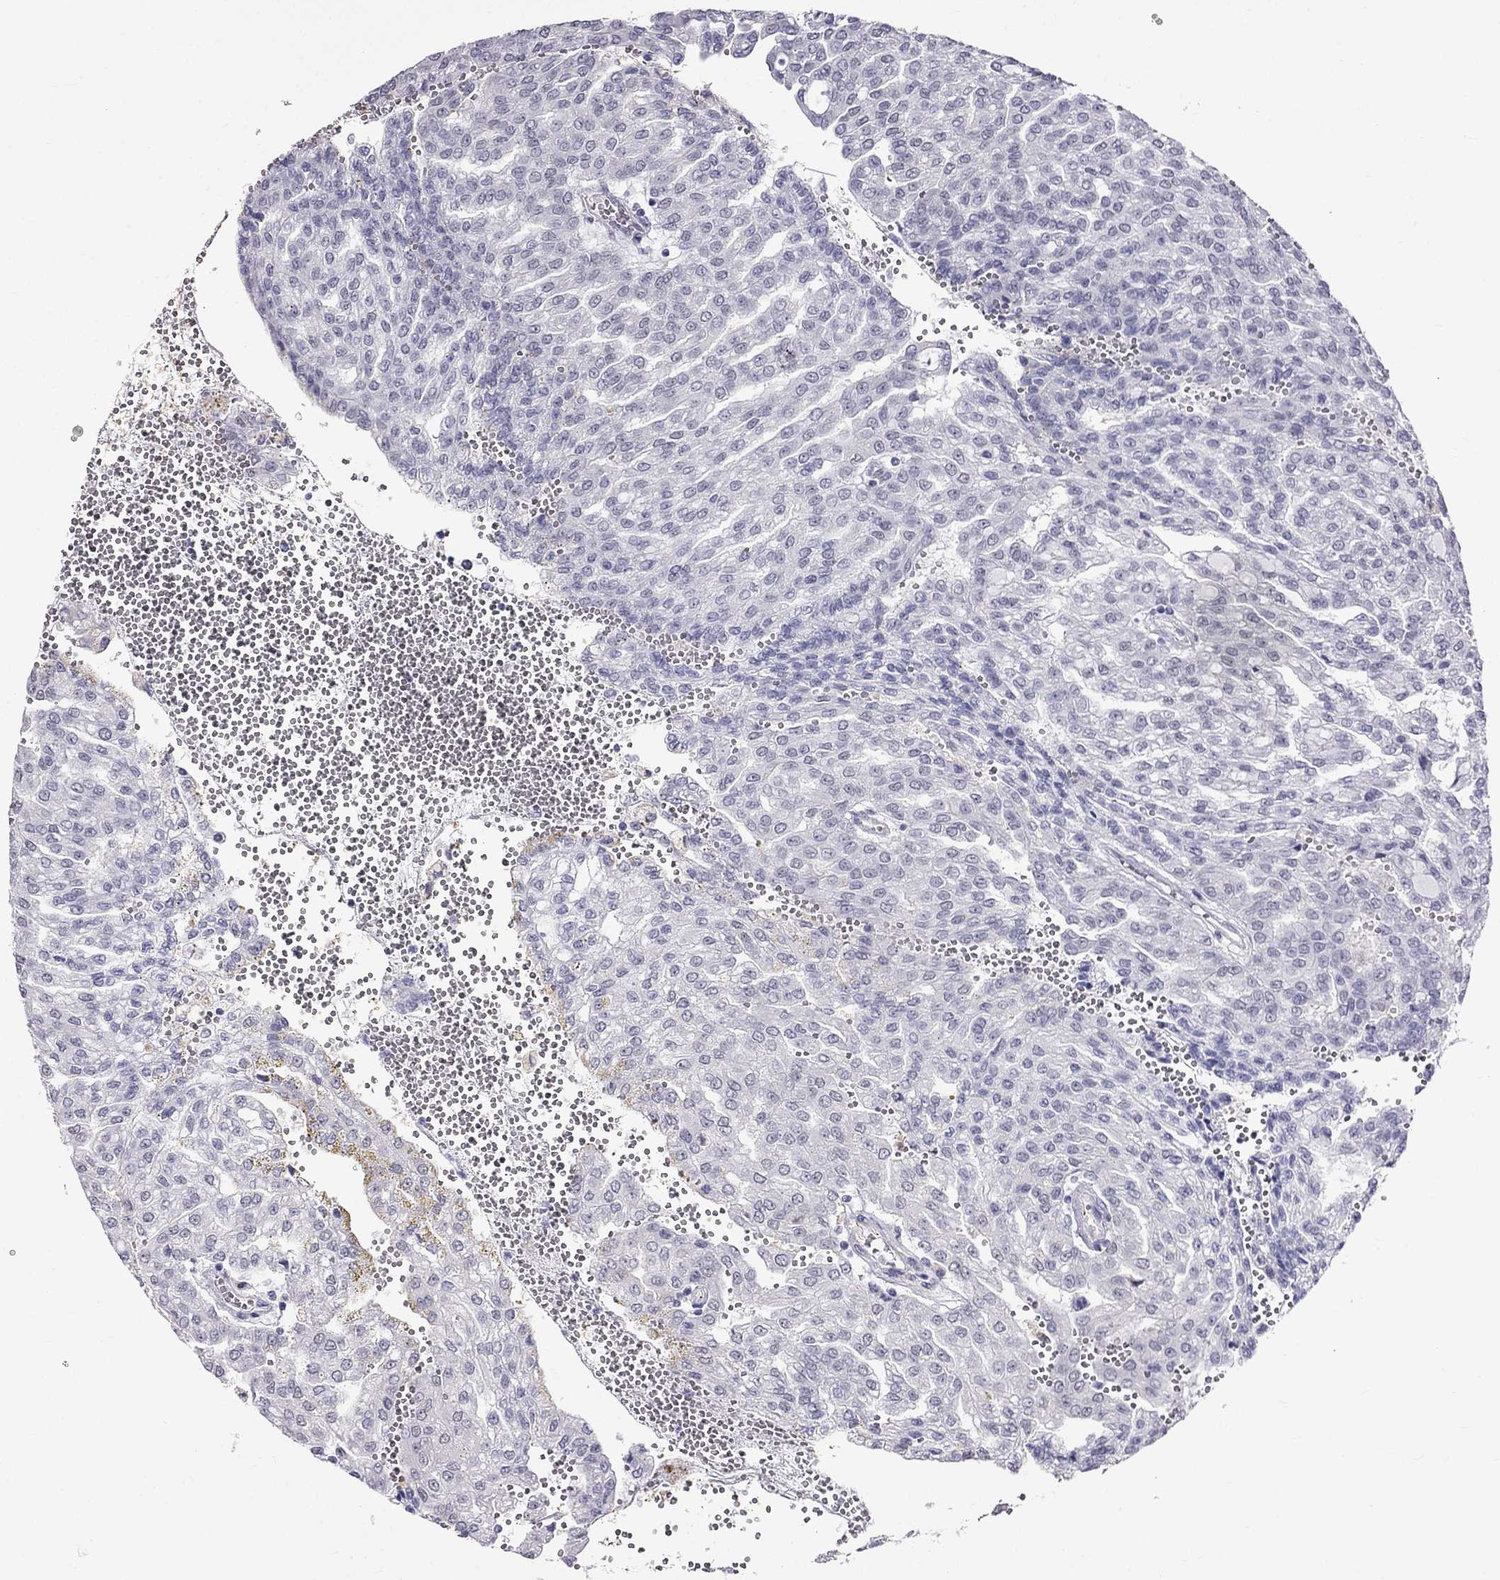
{"staining": {"intensity": "negative", "quantity": "none", "location": "none"}, "tissue": "renal cancer", "cell_type": "Tumor cells", "image_type": "cancer", "snomed": [{"axis": "morphology", "description": "Adenocarcinoma, NOS"}, {"axis": "topography", "description": "Kidney"}], "caption": "The photomicrograph shows no staining of tumor cells in adenocarcinoma (renal). (DAB (3,3'-diaminobenzidine) immunohistochemistry, high magnification).", "gene": "MGP", "patient": {"sex": "male", "age": 63}}